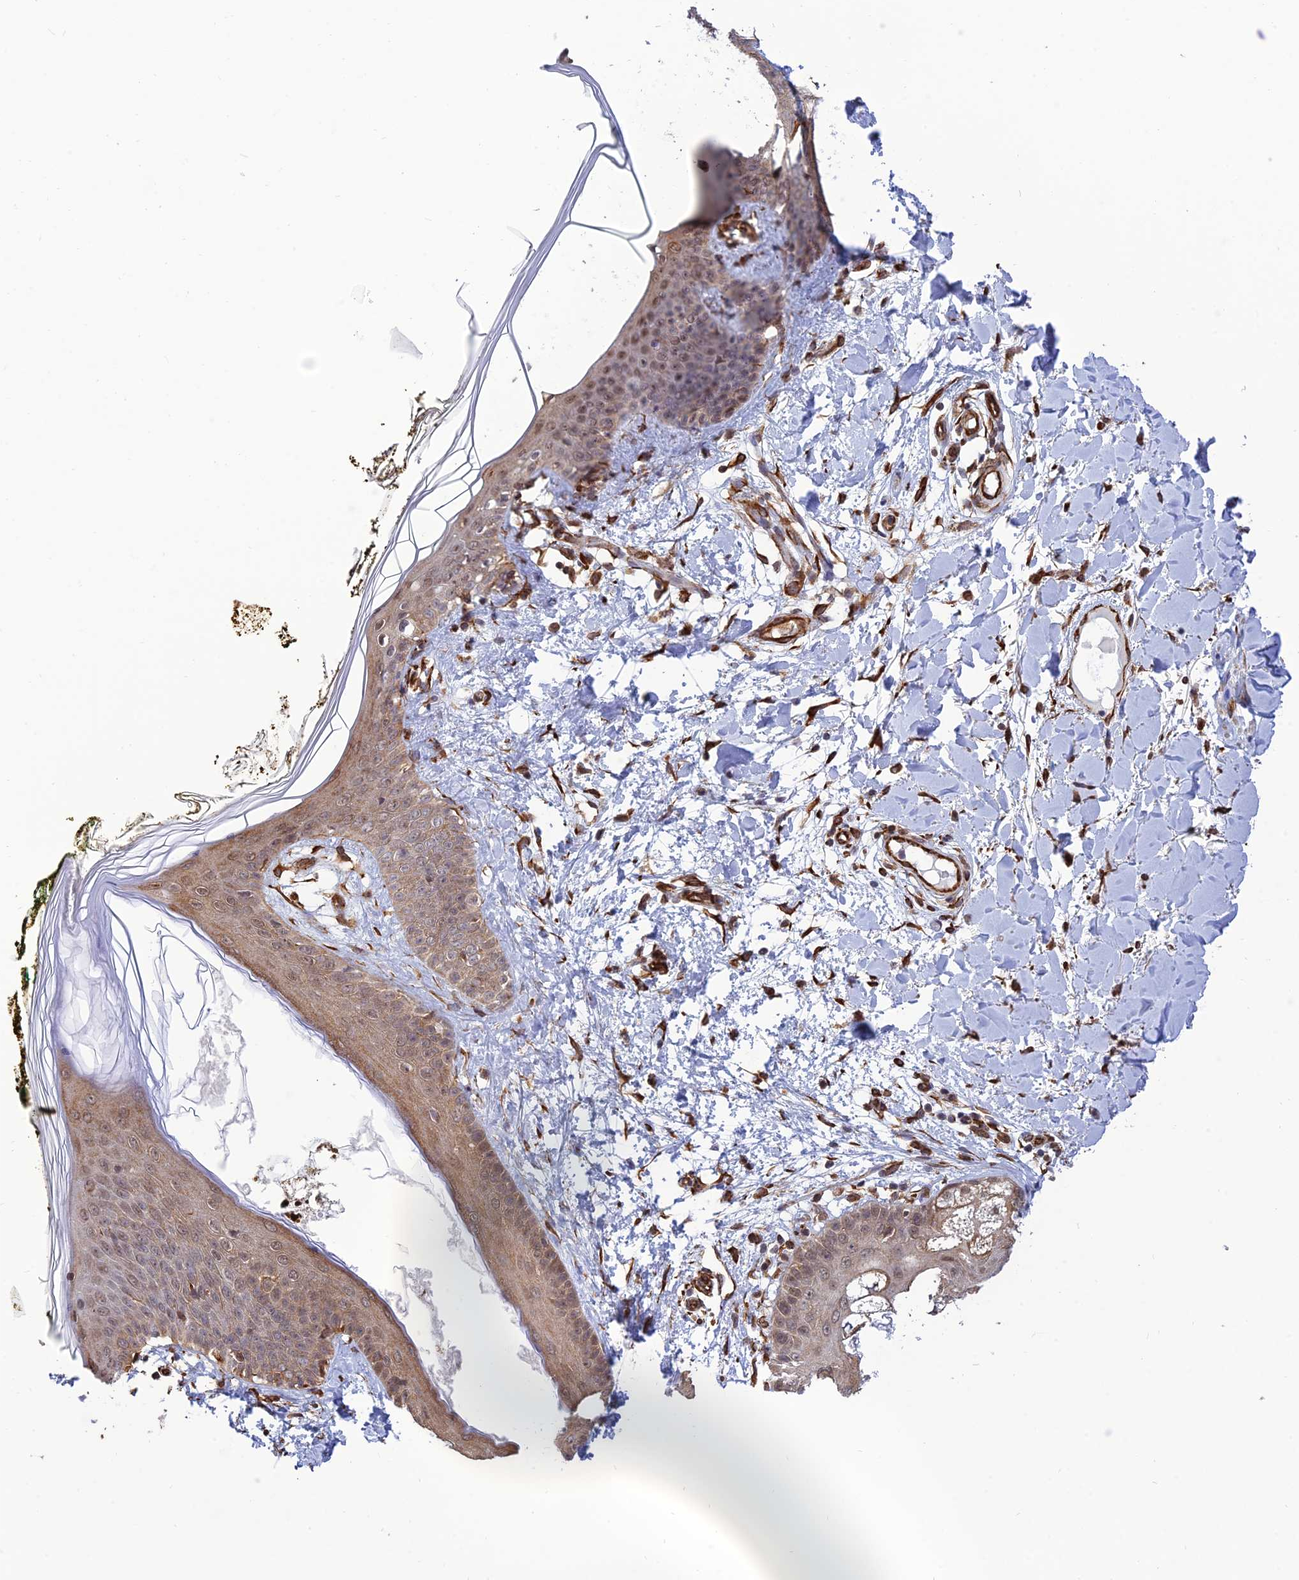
{"staining": {"intensity": "strong", "quantity": ">75%", "location": "cytoplasmic/membranous"}, "tissue": "skin", "cell_type": "Fibroblasts", "image_type": "normal", "snomed": [{"axis": "morphology", "description": "Normal tissue, NOS"}, {"axis": "topography", "description": "Skin"}], "caption": "Strong cytoplasmic/membranous positivity for a protein is identified in about >75% of fibroblasts of unremarkable skin using IHC.", "gene": "PAGR1", "patient": {"sex": "female", "age": 34}}